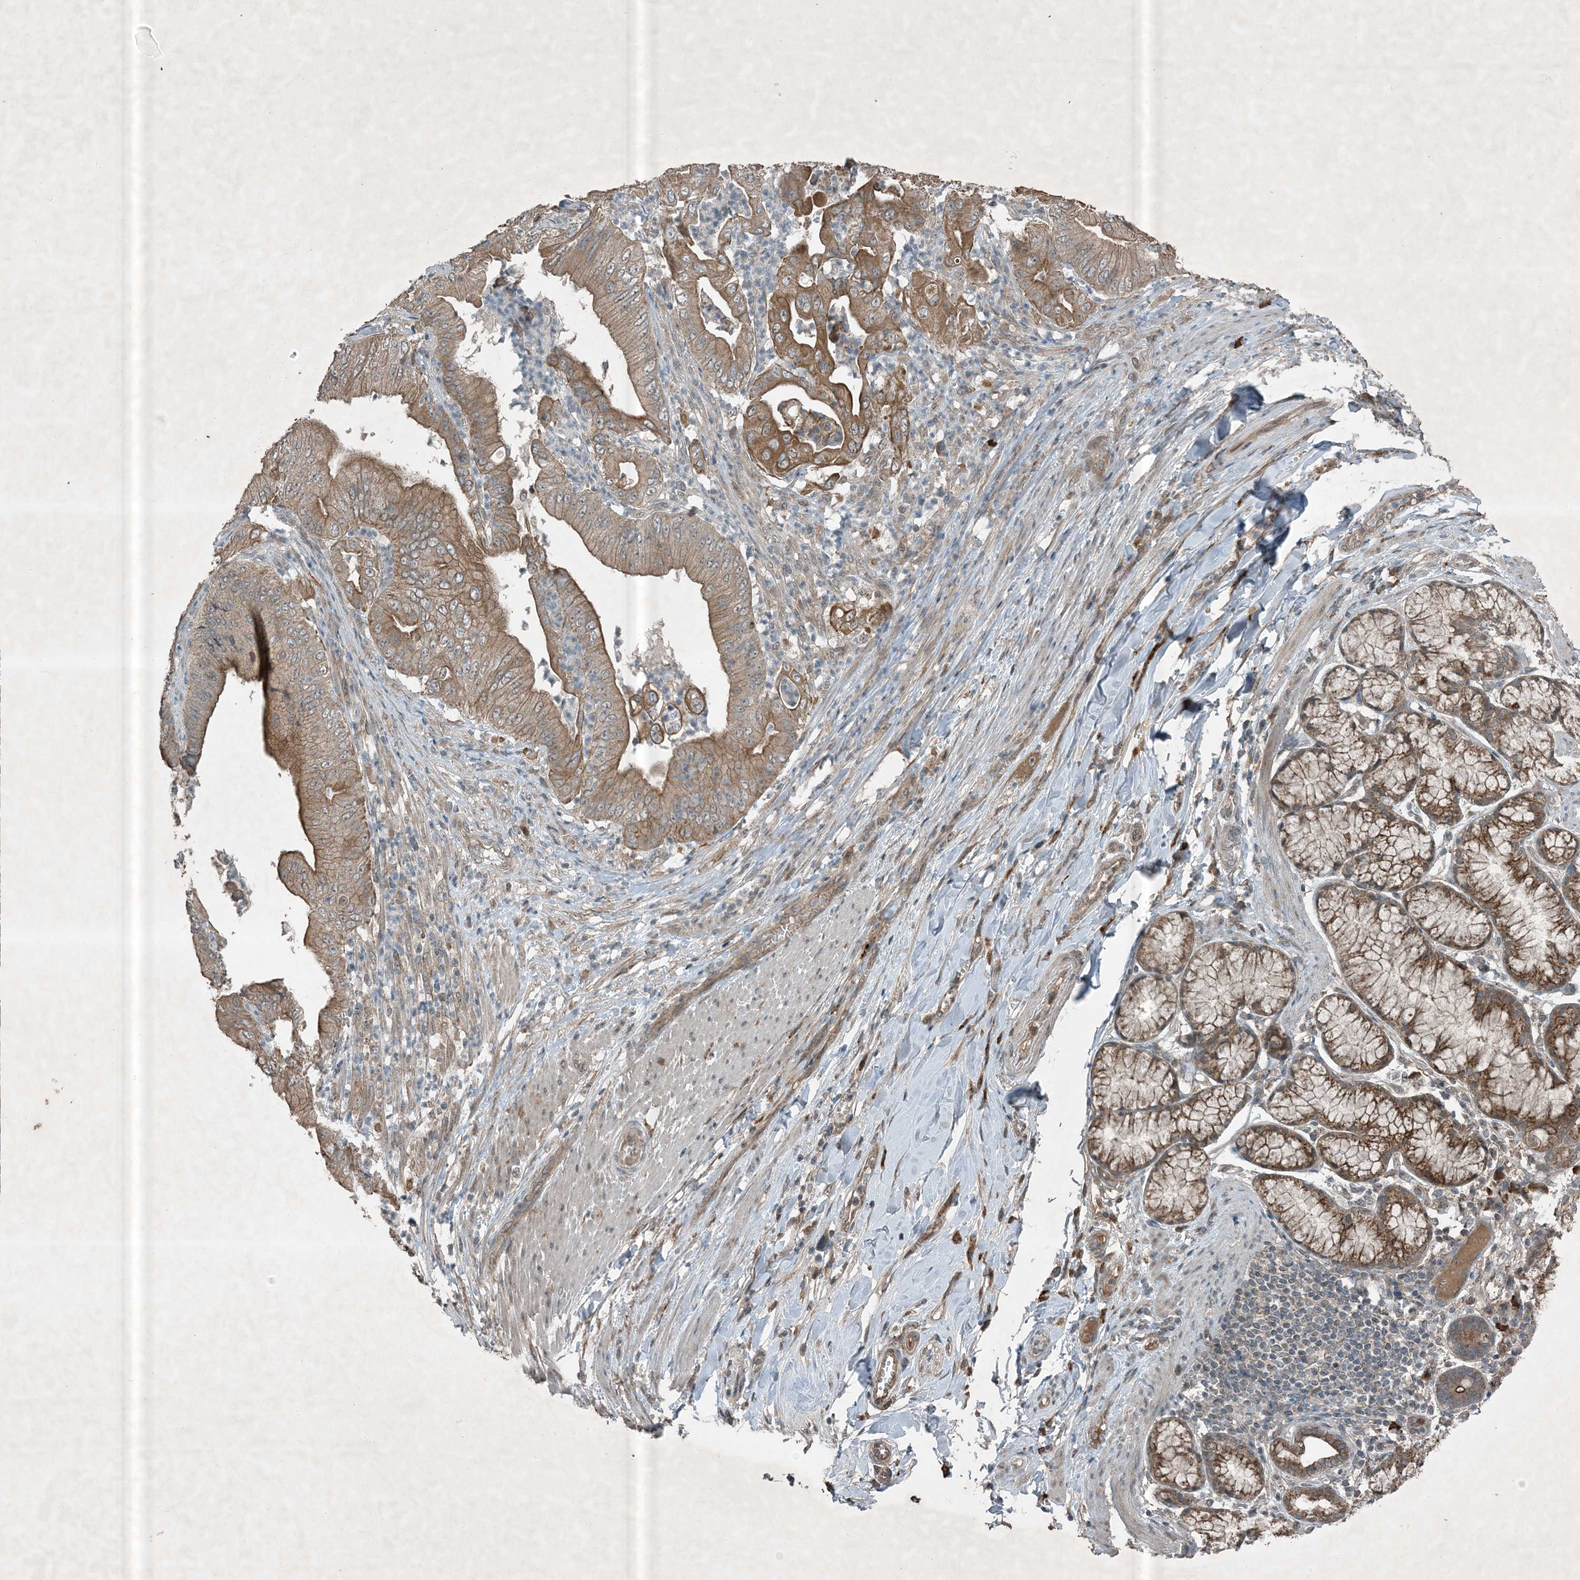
{"staining": {"intensity": "moderate", "quantity": ">75%", "location": "cytoplasmic/membranous"}, "tissue": "pancreatic cancer", "cell_type": "Tumor cells", "image_type": "cancer", "snomed": [{"axis": "morphology", "description": "Adenocarcinoma, NOS"}, {"axis": "topography", "description": "Pancreas"}], "caption": "Pancreatic cancer tissue demonstrates moderate cytoplasmic/membranous expression in about >75% of tumor cells, visualized by immunohistochemistry.", "gene": "MDN1", "patient": {"sex": "female", "age": 77}}